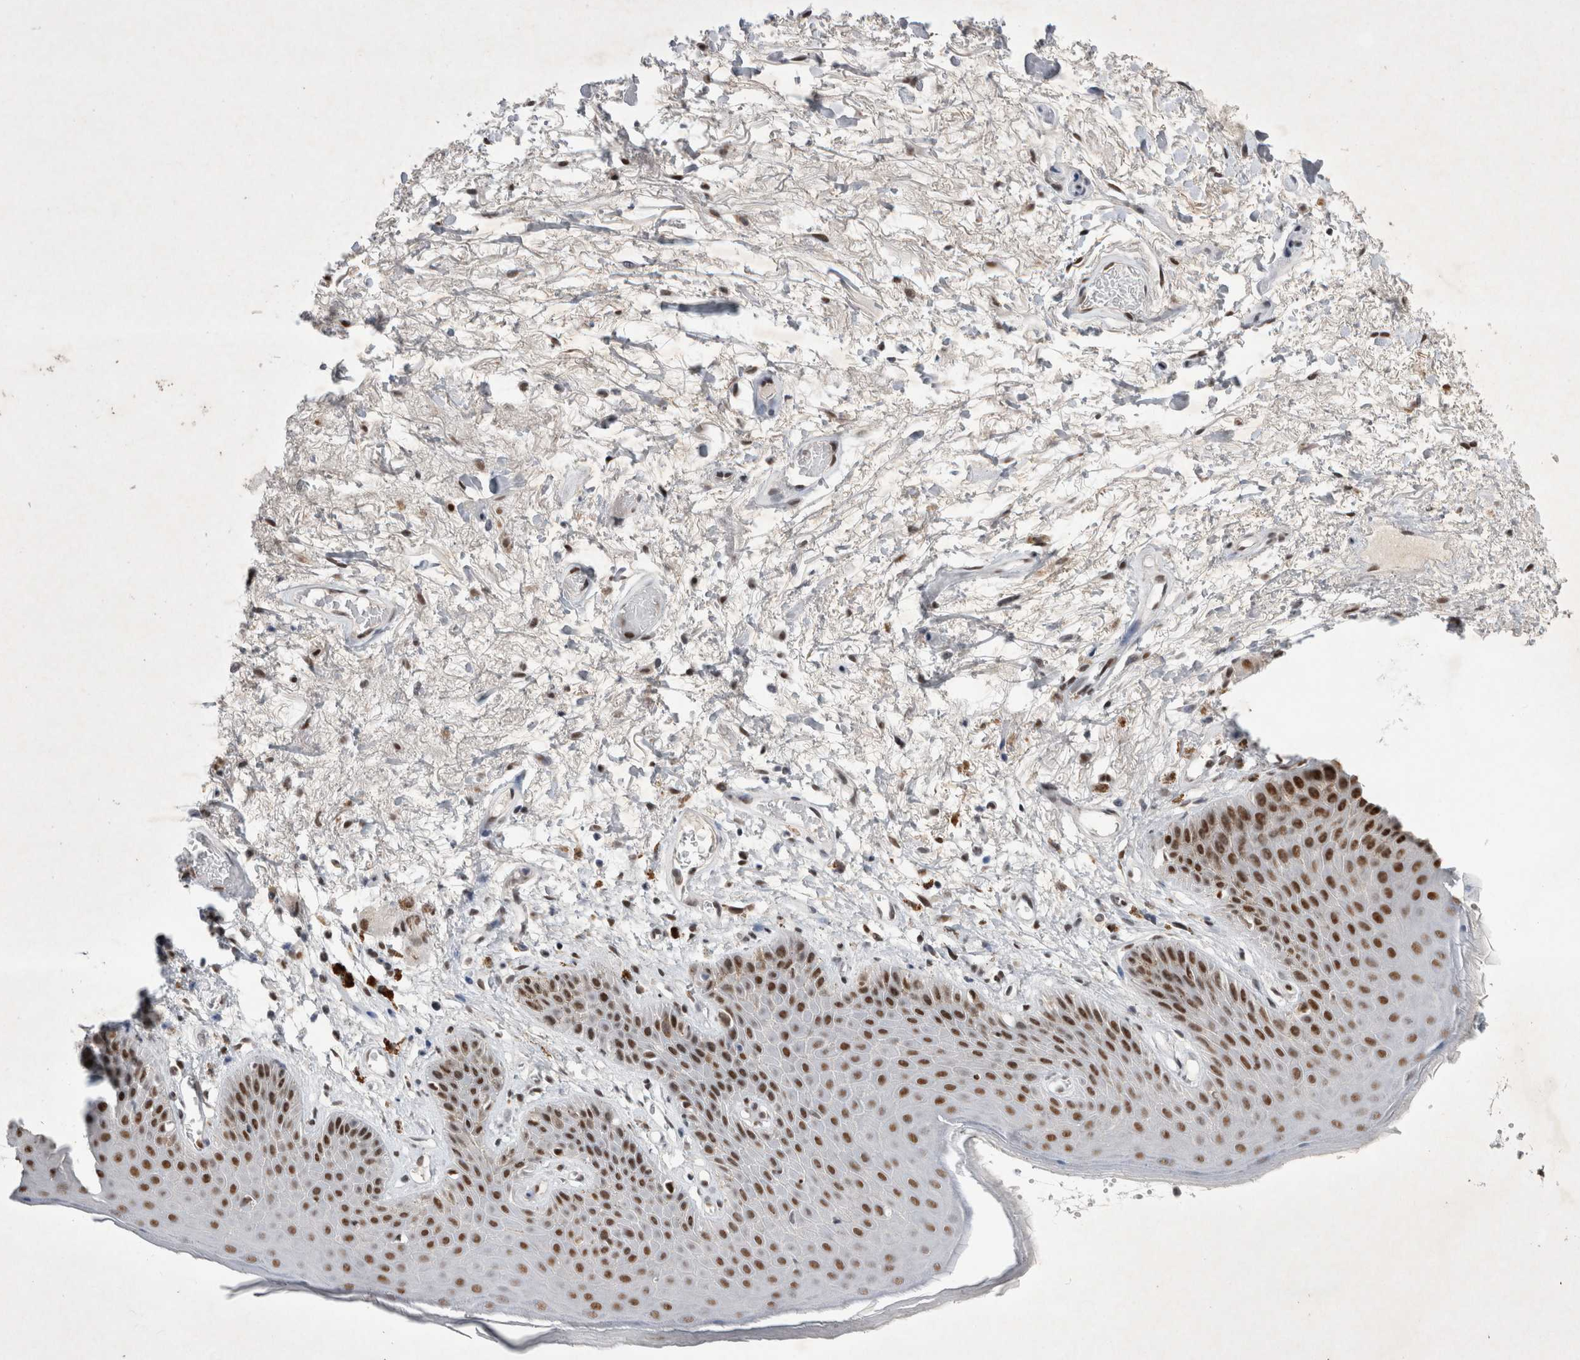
{"staining": {"intensity": "strong", "quantity": "25%-75%", "location": "nuclear"}, "tissue": "skin", "cell_type": "Epidermal cells", "image_type": "normal", "snomed": [{"axis": "morphology", "description": "Normal tissue, NOS"}, {"axis": "topography", "description": "Anal"}], "caption": "A high-resolution image shows IHC staining of unremarkable skin, which reveals strong nuclear staining in approximately 25%-75% of epidermal cells. (DAB IHC, brown staining for protein, blue staining for nuclei).", "gene": "RBM6", "patient": {"sex": "male", "age": 74}}